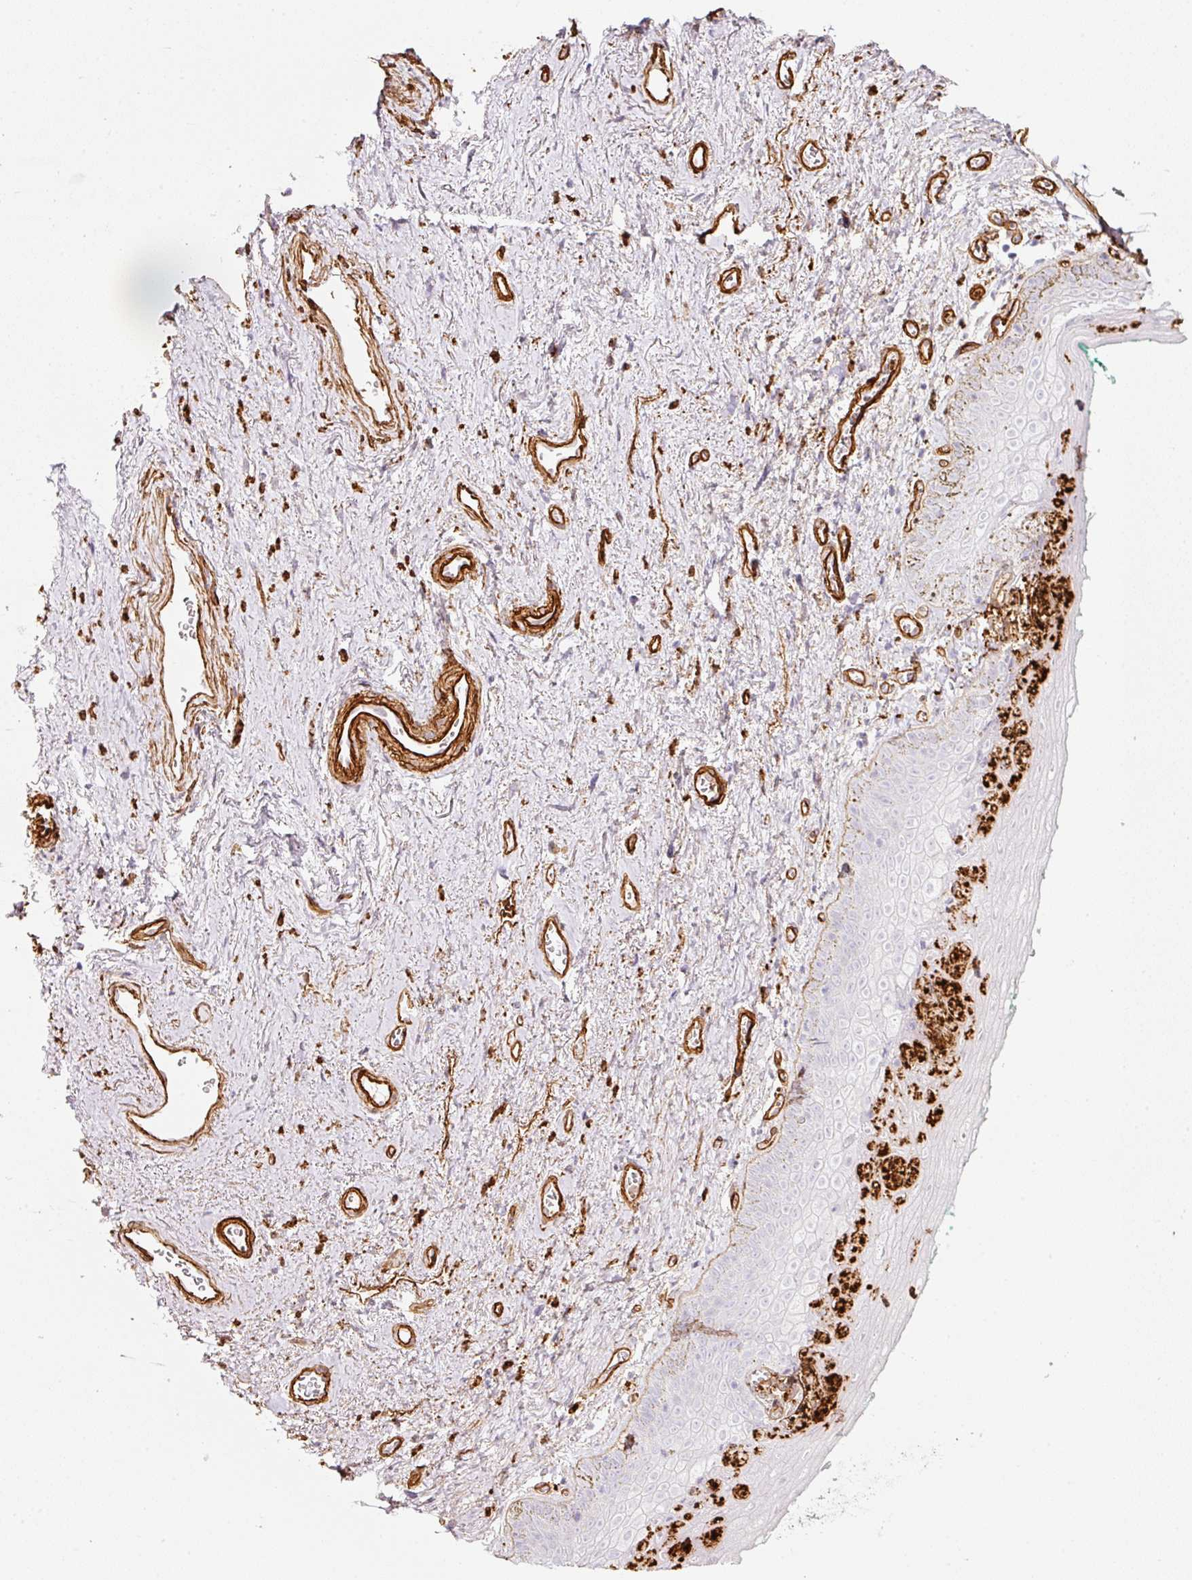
{"staining": {"intensity": "negative", "quantity": "none", "location": "none"}, "tissue": "vagina", "cell_type": "Squamous epithelial cells", "image_type": "normal", "snomed": [{"axis": "morphology", "description": "Normal tissue, NOS"}, {"axis": "topography", "description": "Vulva"}, {"axis": "topography", "description": "Vagina"}, {"axis": "topography", "description": "Peripheral nerve tissue"}], "caption": "DAB (3,3'-diaminobenzidine) immunohistochemical staining of normal human vagina exhibits no significant positivity in squamous epithelial cells. The staining is performed using DAB brown chromogen with nuclei counter-stained in using hematoxylin.", "gene": "LOXL4", "patient": {"sex": "female", "age": 66}}